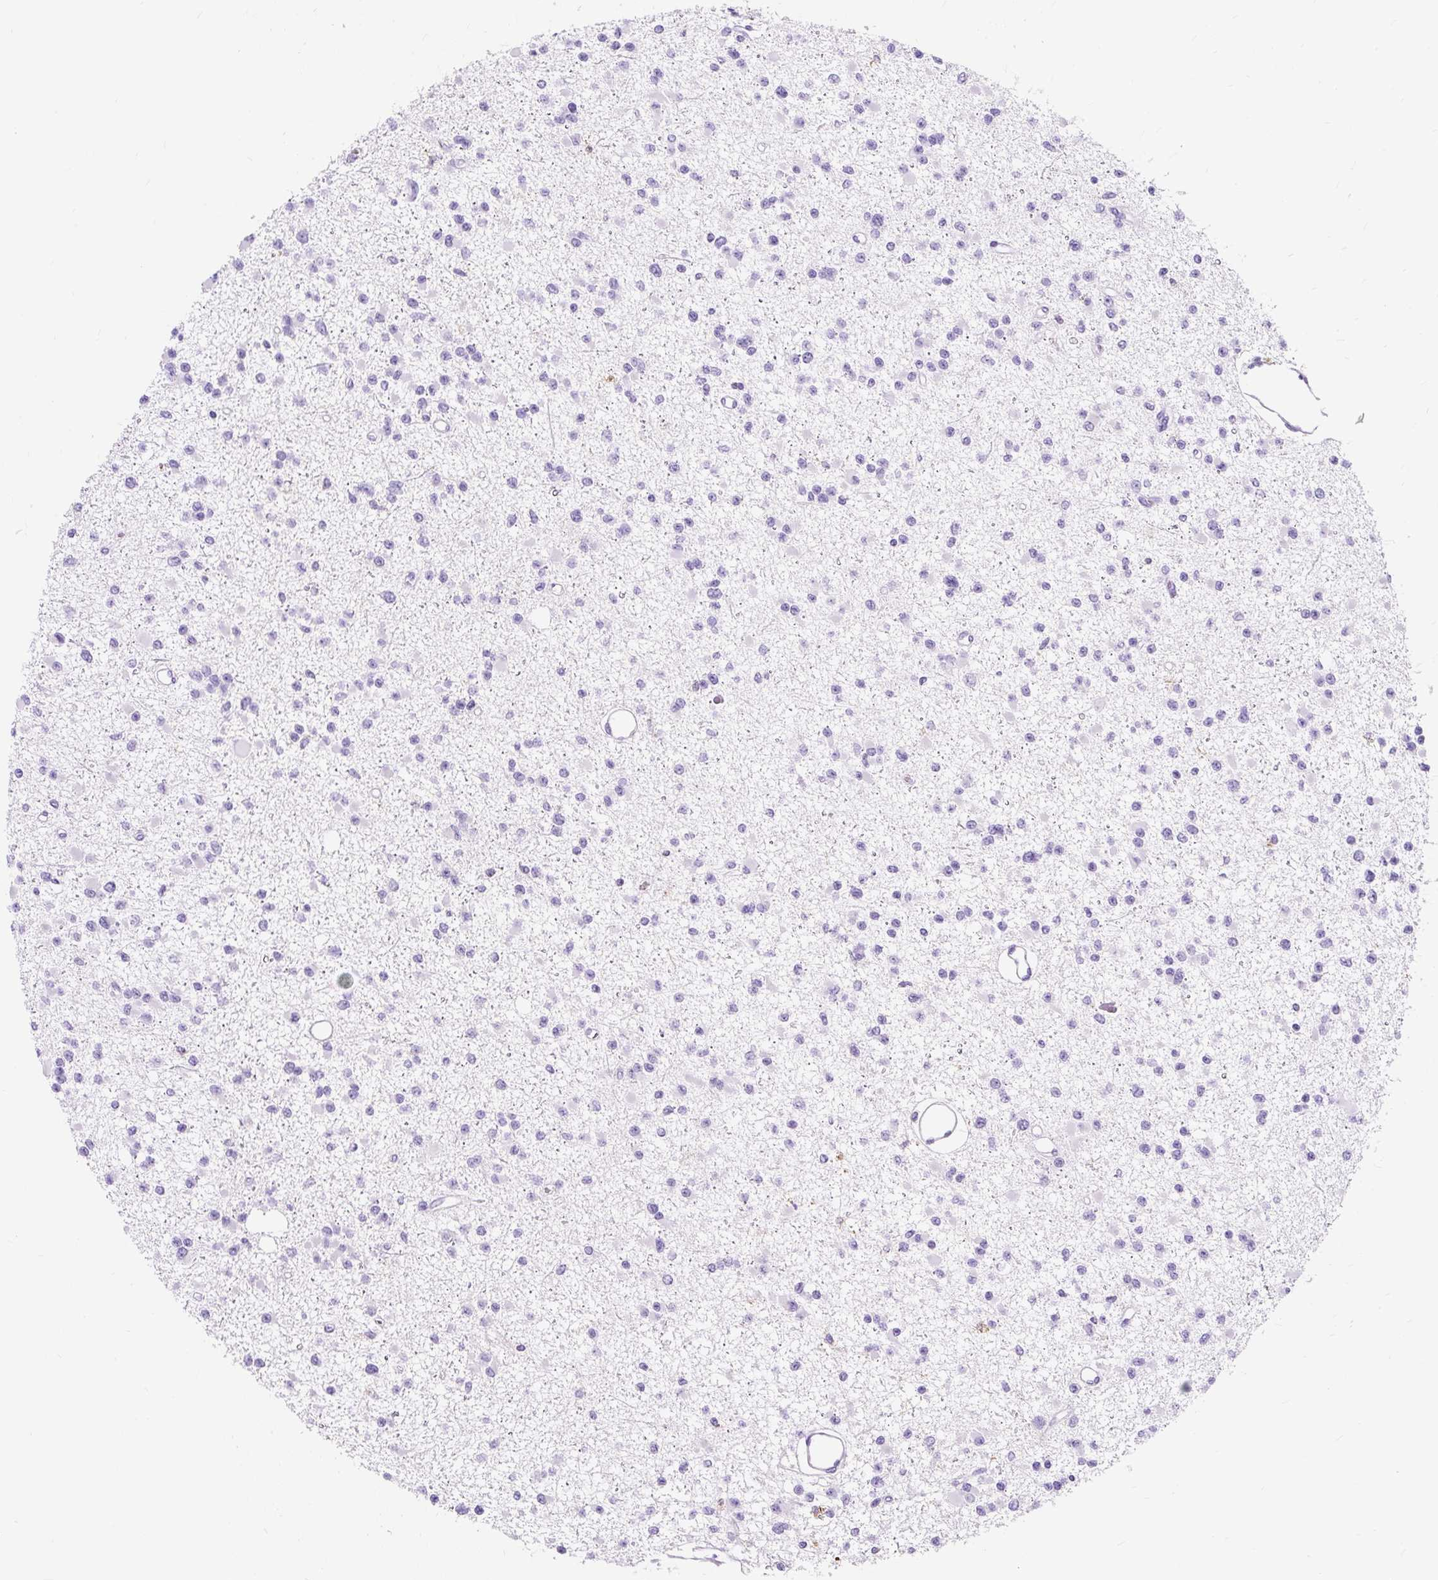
{"staining": {"intensity": "negative", "quantity": "none", "location": "none"}, "tissue": "glioma", "cell_type": "Tumor cells", "image_type": "cancer", "snomed": [{"axis": "morphology", "description": "Glioma, malignant, Low grade"}, {"axis": "topography", "description": "Brain"}], "caption": "DAB immunohistochemical staining of human glioma exhibits no significant staining in tumor cells. (Stains: DAB (3,3'-diaminobenzidine) immunohistochemistry (IHC) with hematoxylin counter stain, Microscopy: brightfield microscopy at high magnification).", "gene": "HLA-DRA", "patient": {"sex": "female", "age": 22}}